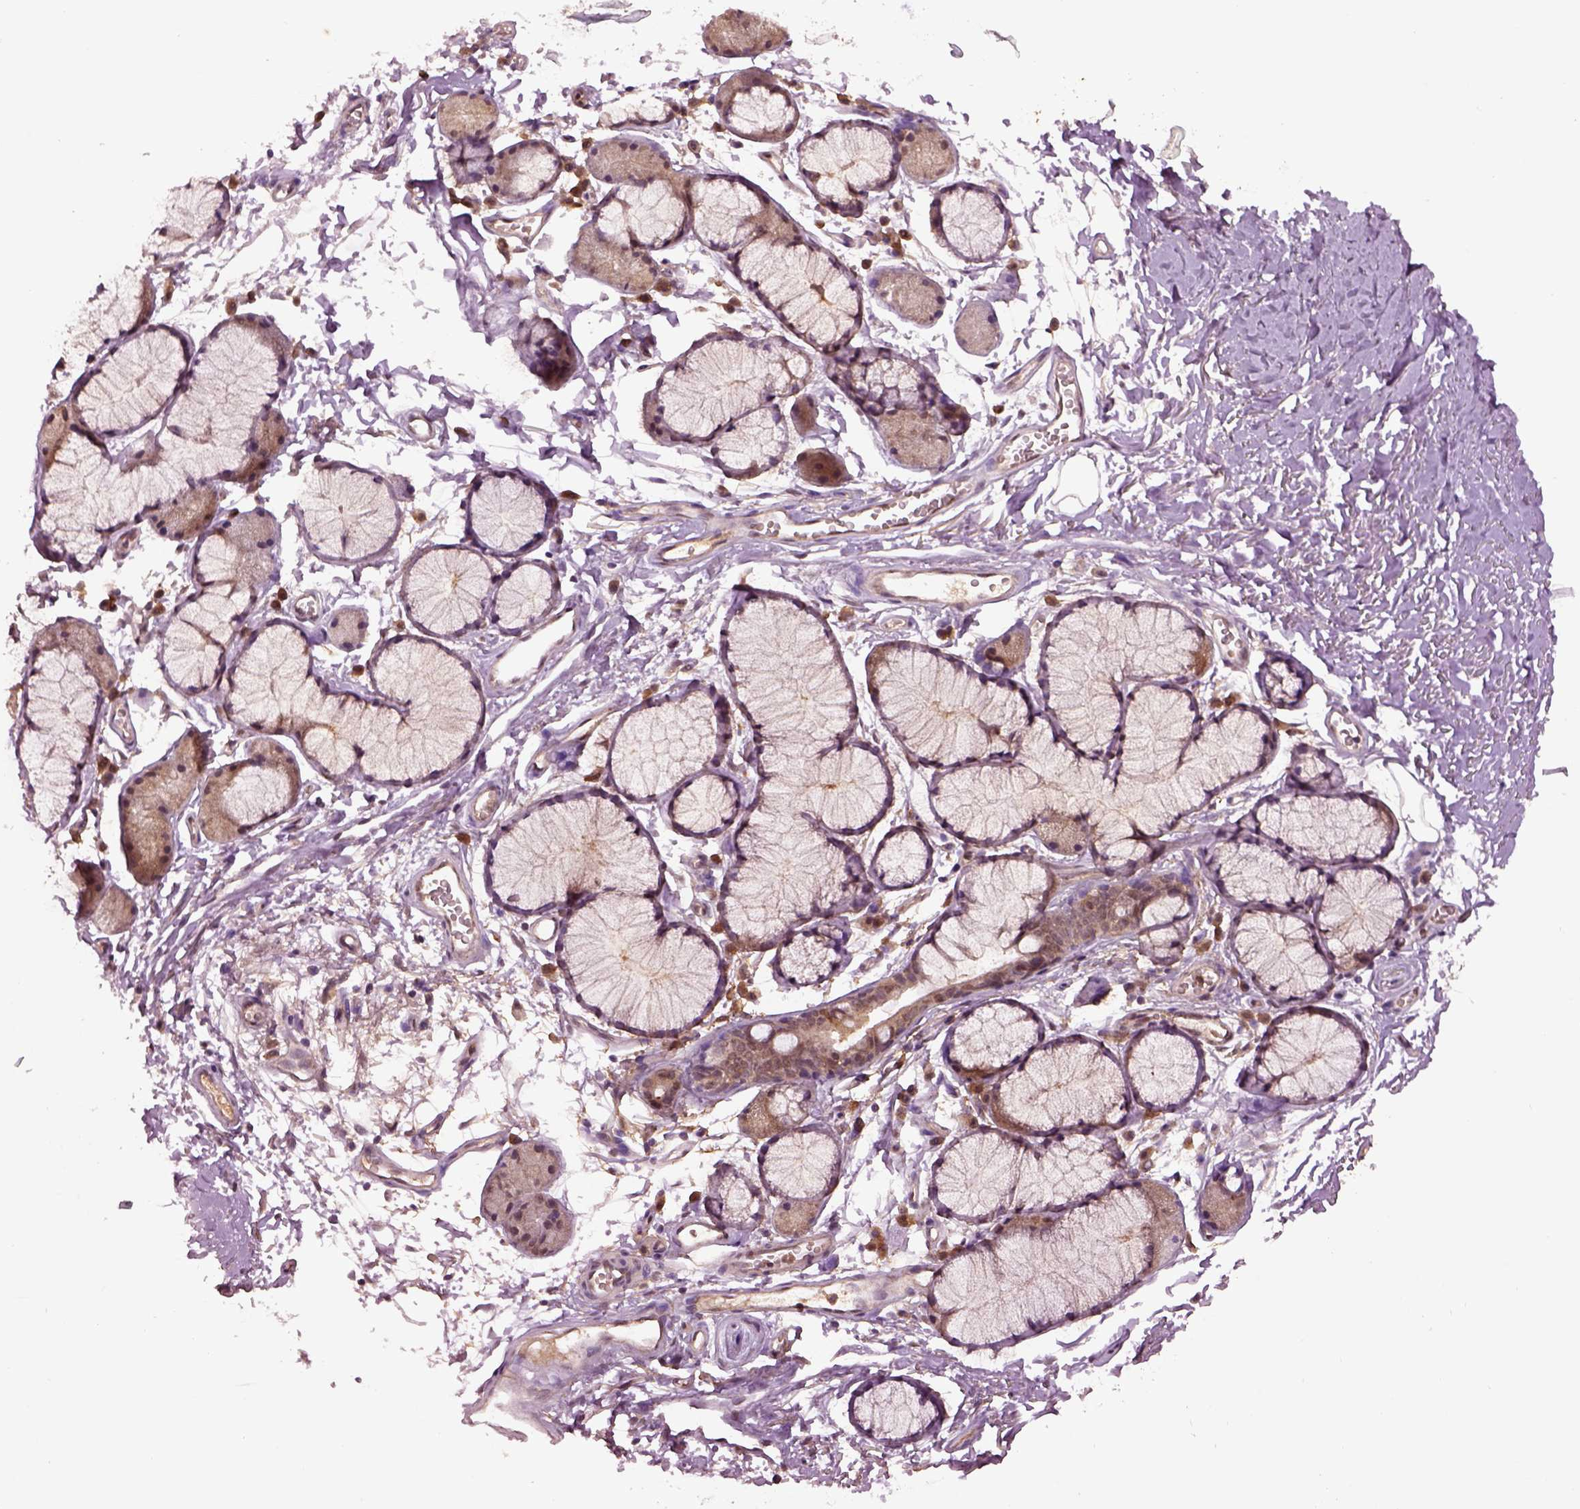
{"staining": {"intensity": "weak", "quantity": ">75%", "location": "cytoplasmic/membranous"}, "tissue": "soft tissue", "cell_type": "Fibroblasts", "image_type": "normal", "snomed": [{"axis": "morphology", "description": "Normal tissue, NOS"}, {"axis": "topography", "description": "Cartilage tissue"}, {"axis": "topography", "description": "Bronchus"}], "caption": "Fibroblasts demonstrate low levels of weak cytoplasmic/membranous expression in approximately >75% of cells in normal human soft tissue.", "gene": "MDP1", "patient": {"sex": "female", "age": 79}}